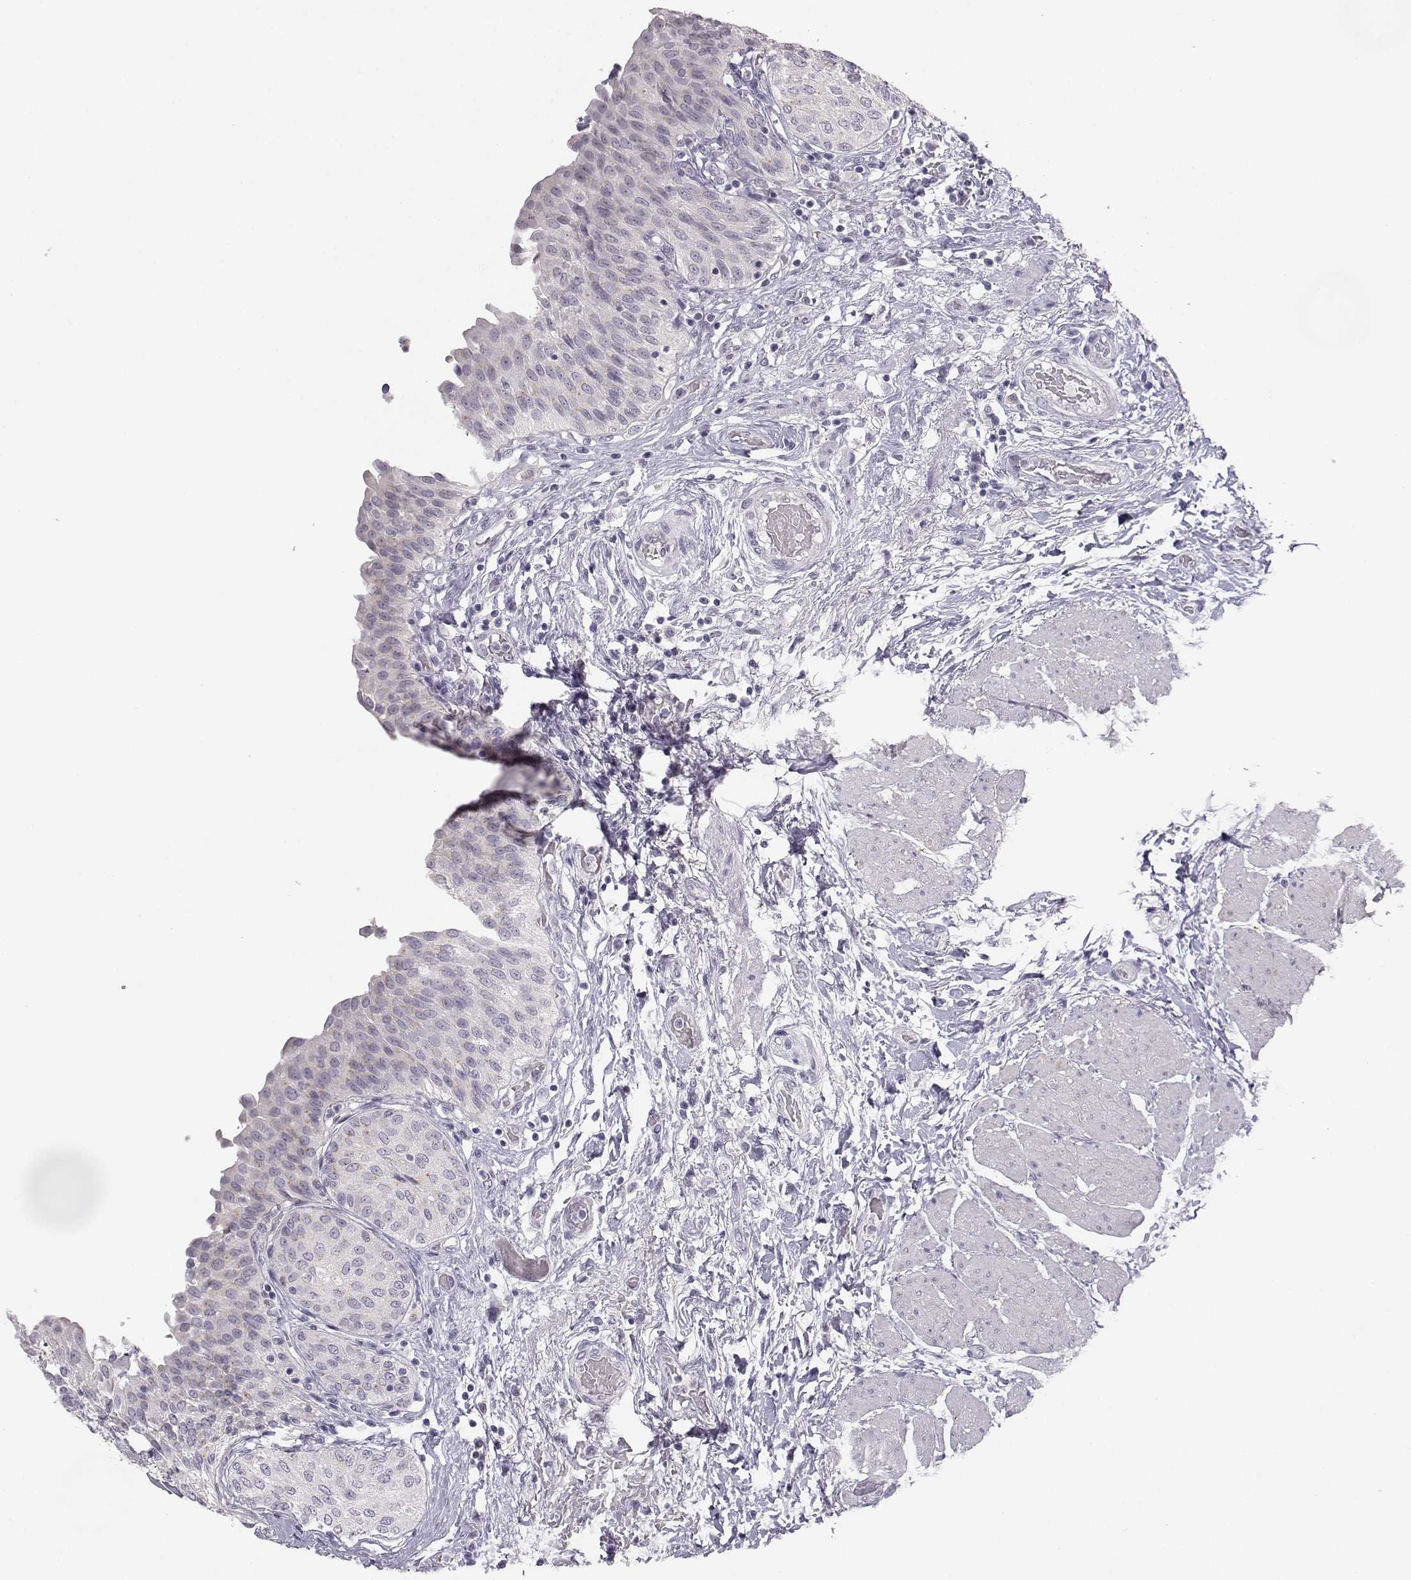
{"staining": {"intensity": "weak", "quantity": "<25%", "location": "cytoplasmic/membranous"}, "tissue": "urinary bladder", "cell_type": "Urothelial cells", "image_type": "normal", "snomed": [{"axis": "morphology", "description": "Normal tissue, NOS"}, {"axis": "morphology", "description": "Metaplasia, NOS"}, {"axis": "topography", "description": "Urinary bladder"}], "caption": "DAB (3,3'-diaminobenzidine) immunohistochemical staining of unremarkable urinary bladder demonstrates no significant positivity in urothelial cells.", "gene": "MYCBPAP", "patient": {"sex": "male", "age": 68}}